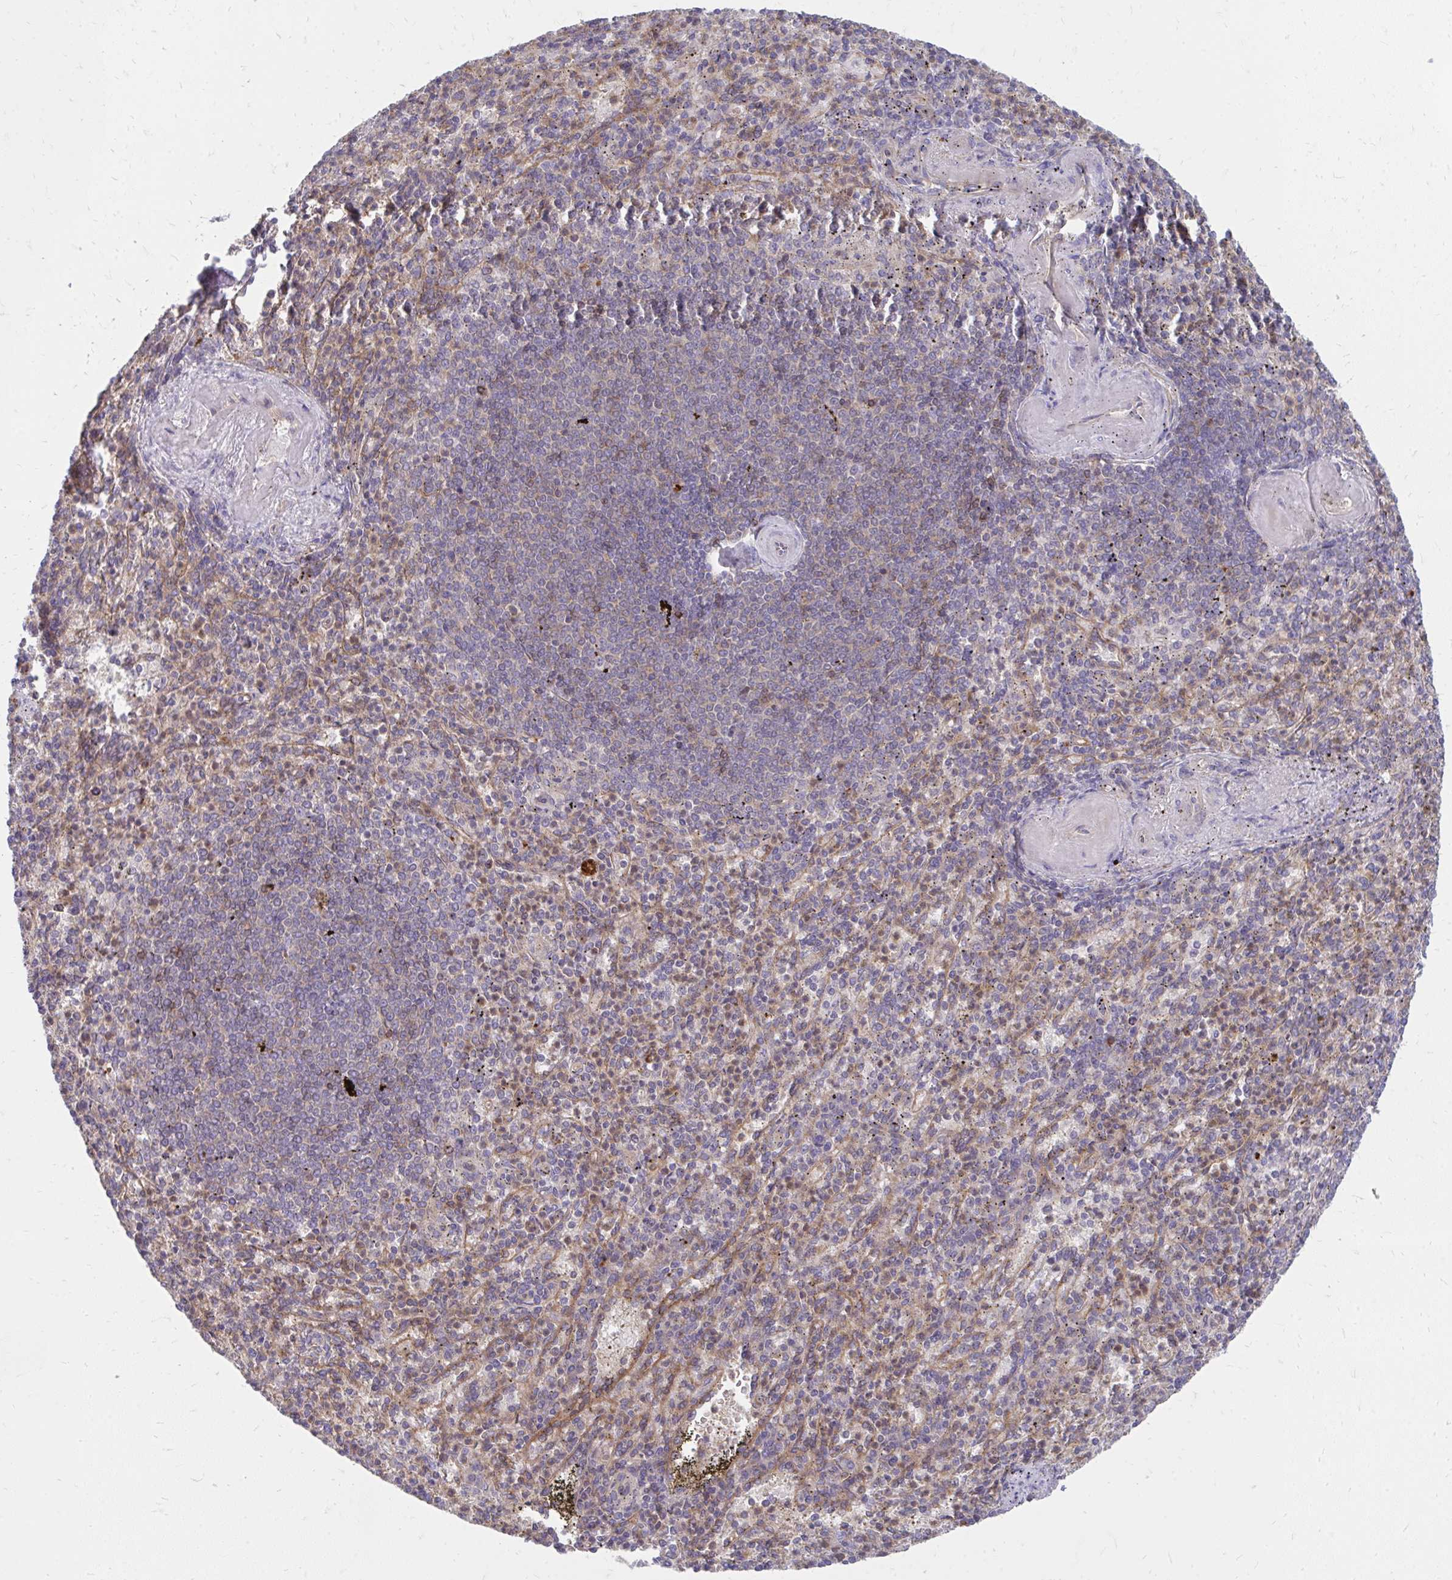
{"staining": {"intensity": "weak", "quantity": "25%-75%", "location": "cytoplasmic/membranous"}, "tissue": "spleen", "cell_type": "Cells in red pulp", "image_type": "normal", "snomed": [{"axis": "morphology", "description": "Normal tissue, NOS"}, {"axis": "topography", "description": "Spleen"}], "caption": "Immunohistochemical staining of unremarkable human spleen shows low levels of weak cytoplasmic/membranous staining in approximately 25%-75% of cells in red pulp. (DAB = brown stain, brightfield microscopy at high magnification).", "gene": "ASAP1", "patient": {"sex": "female", "age": 74}}